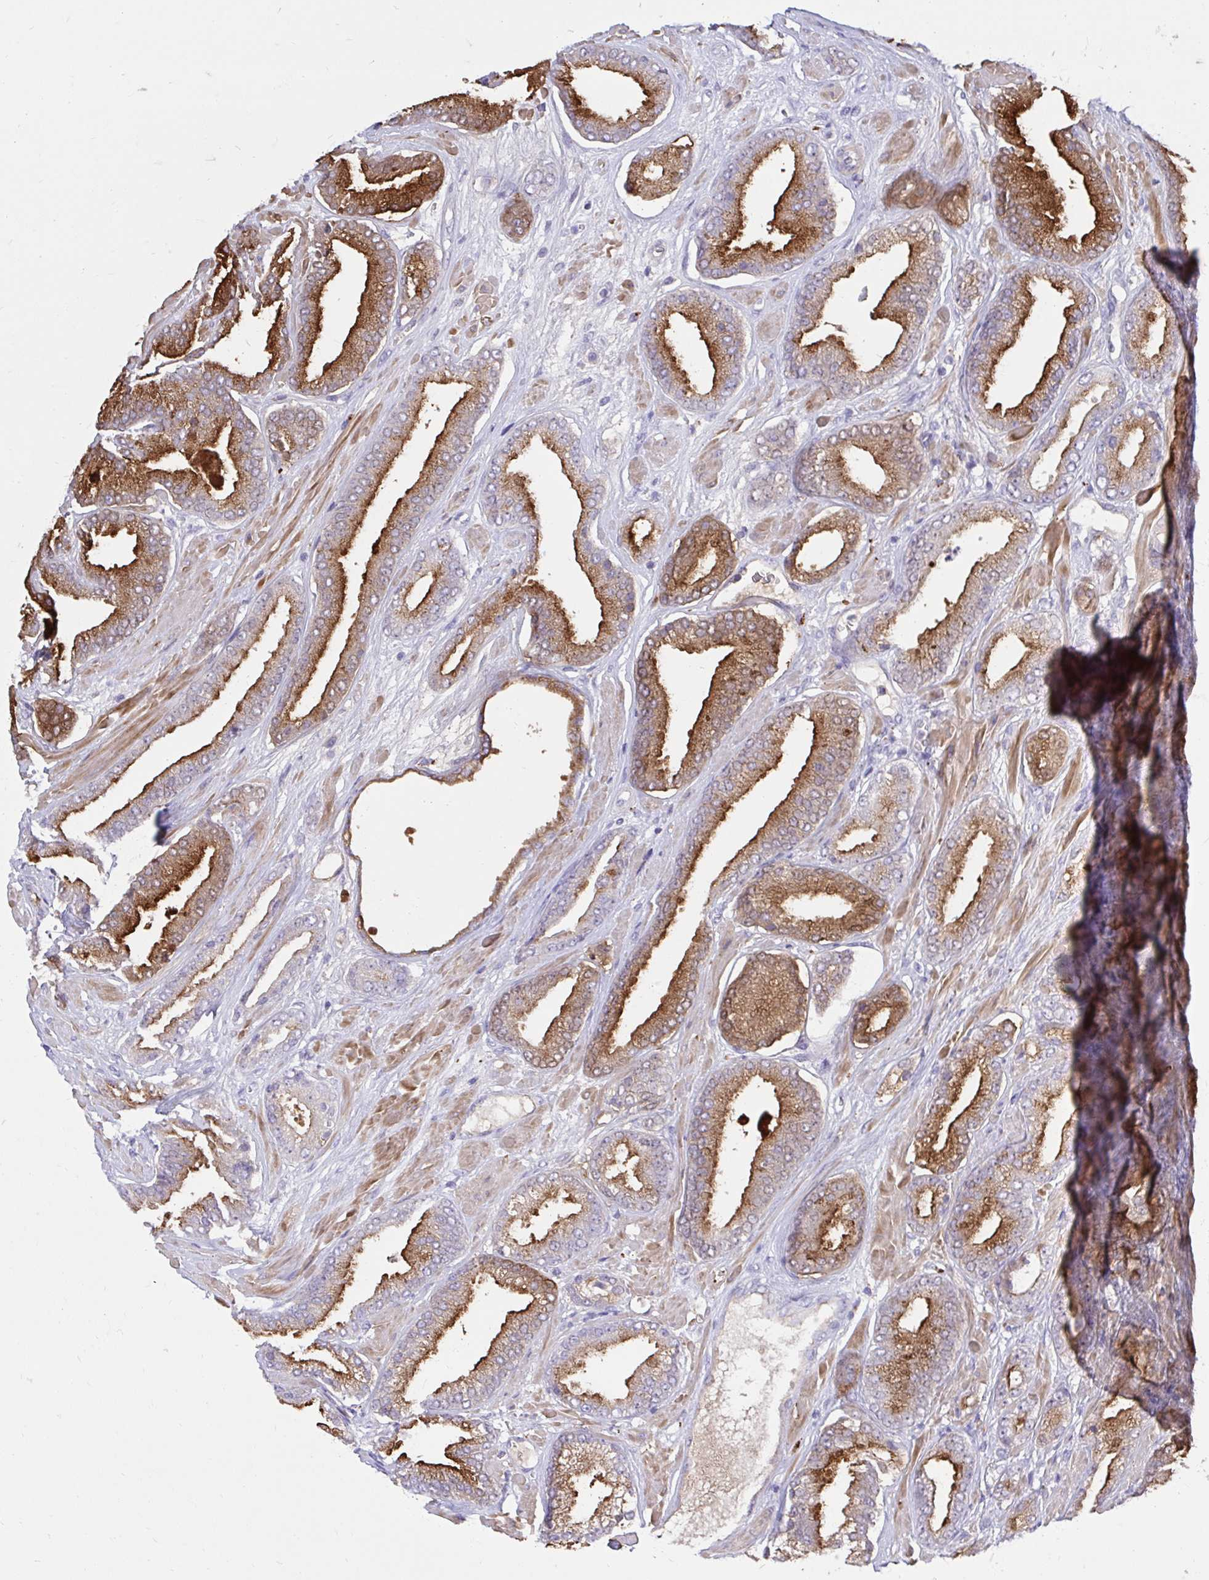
{"staining": {"intensity": "strong", "quantity": ">75%", "location": "cytoplasmic/membranous"}, "tissue": "prostate cancer", "cell_type": "Tumor cells", "image_type": "cancer", "snomed": [{"axis": "morphology", "description": "Adenocarcinoma, High grade"}, {"axis": "topography", "description": "Prostate"}], "caption": "Approximately >75% of tumor cells in human adenocarcinoma (high-grade) (prostate) show strong cytoplasmic/membranous protein expression as visualized by brown immunohistochemical staining.", "gene": "TP53I11", "patient": {"sex": "male", "age": 56}}